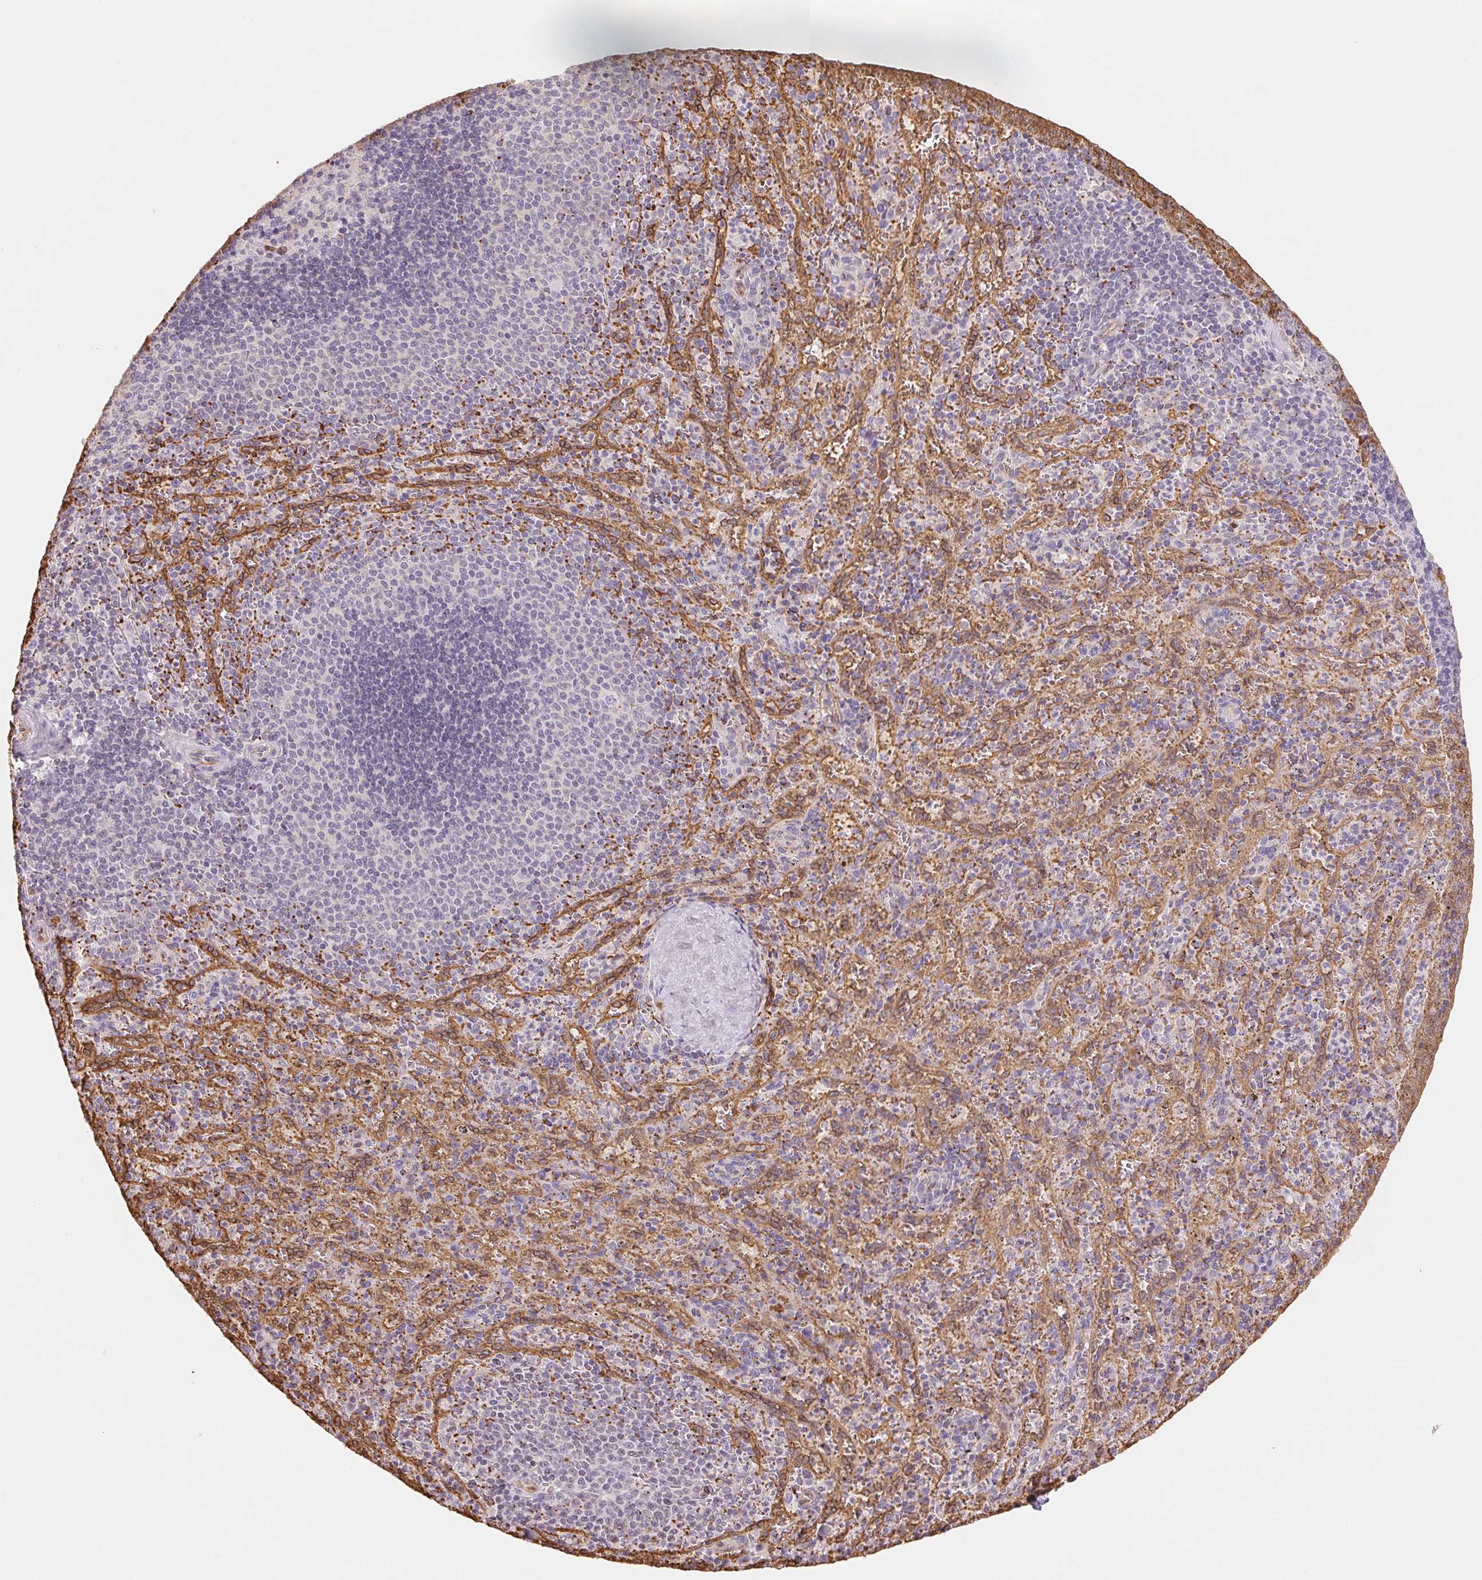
{"staining": {"intensity": "negative", "quantity": "none", "location": "none"}, "tissue": "spleen", "cell_type": "Cells in red pulp", "image_type": "normal", "snomed": [{"axis": "morphology", "description": "Normal tissue, NOS"}, {"axis": "topography", "description": "Spleen"}], "caption": "Immunohistochemistry (IHC) of normal human spleen reveals no expression in cells in red pulp. (DAB immunohistochemistry visualized using brightfield microscopy, high magnification).", "gene": "ANKRD13B", "patient": {"sex": "male", "age": 57}}